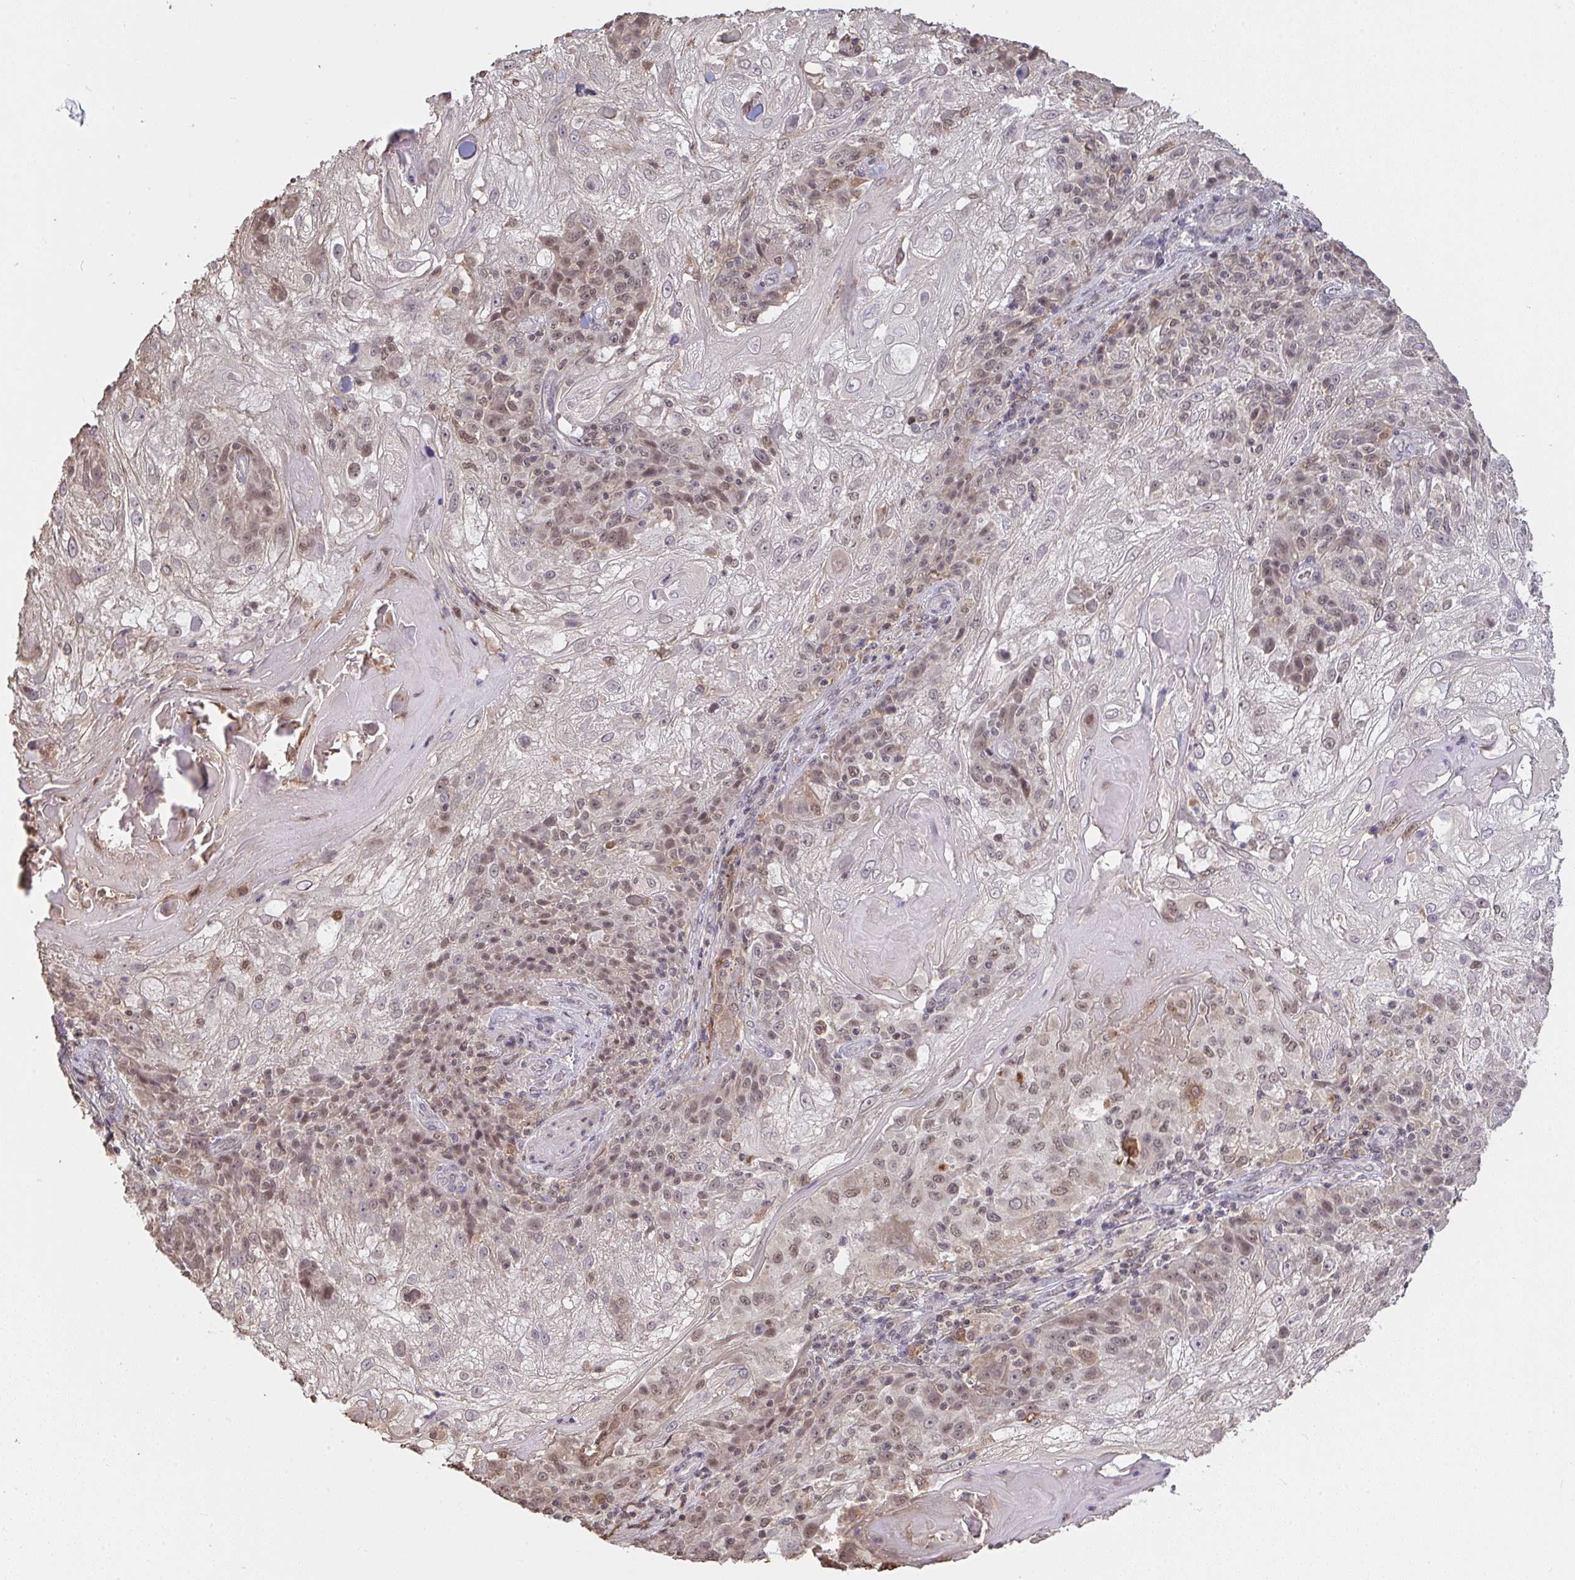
{"staining": {"intensity": "weak", "quantity": "25%-75%", "location": "nuclear"}, "tissue": "skin cancer", "cell_type": "Tumor cells", "image_type": "cancer", "snomed": [{"axis": "morphology", "description": "Normal tissue, NOS"}, {"axis": "morphology", "description": "Squamous cell carcinoma, NOS"}, {"axis": "topography", "description": "Skin"}], "caption": "Skin squamous cell carcinoma stained with a protein marker demonstrates weak staining in tumor cells.", "gene": "SAP30", "patient": {"sex": "female", "age": 83}}